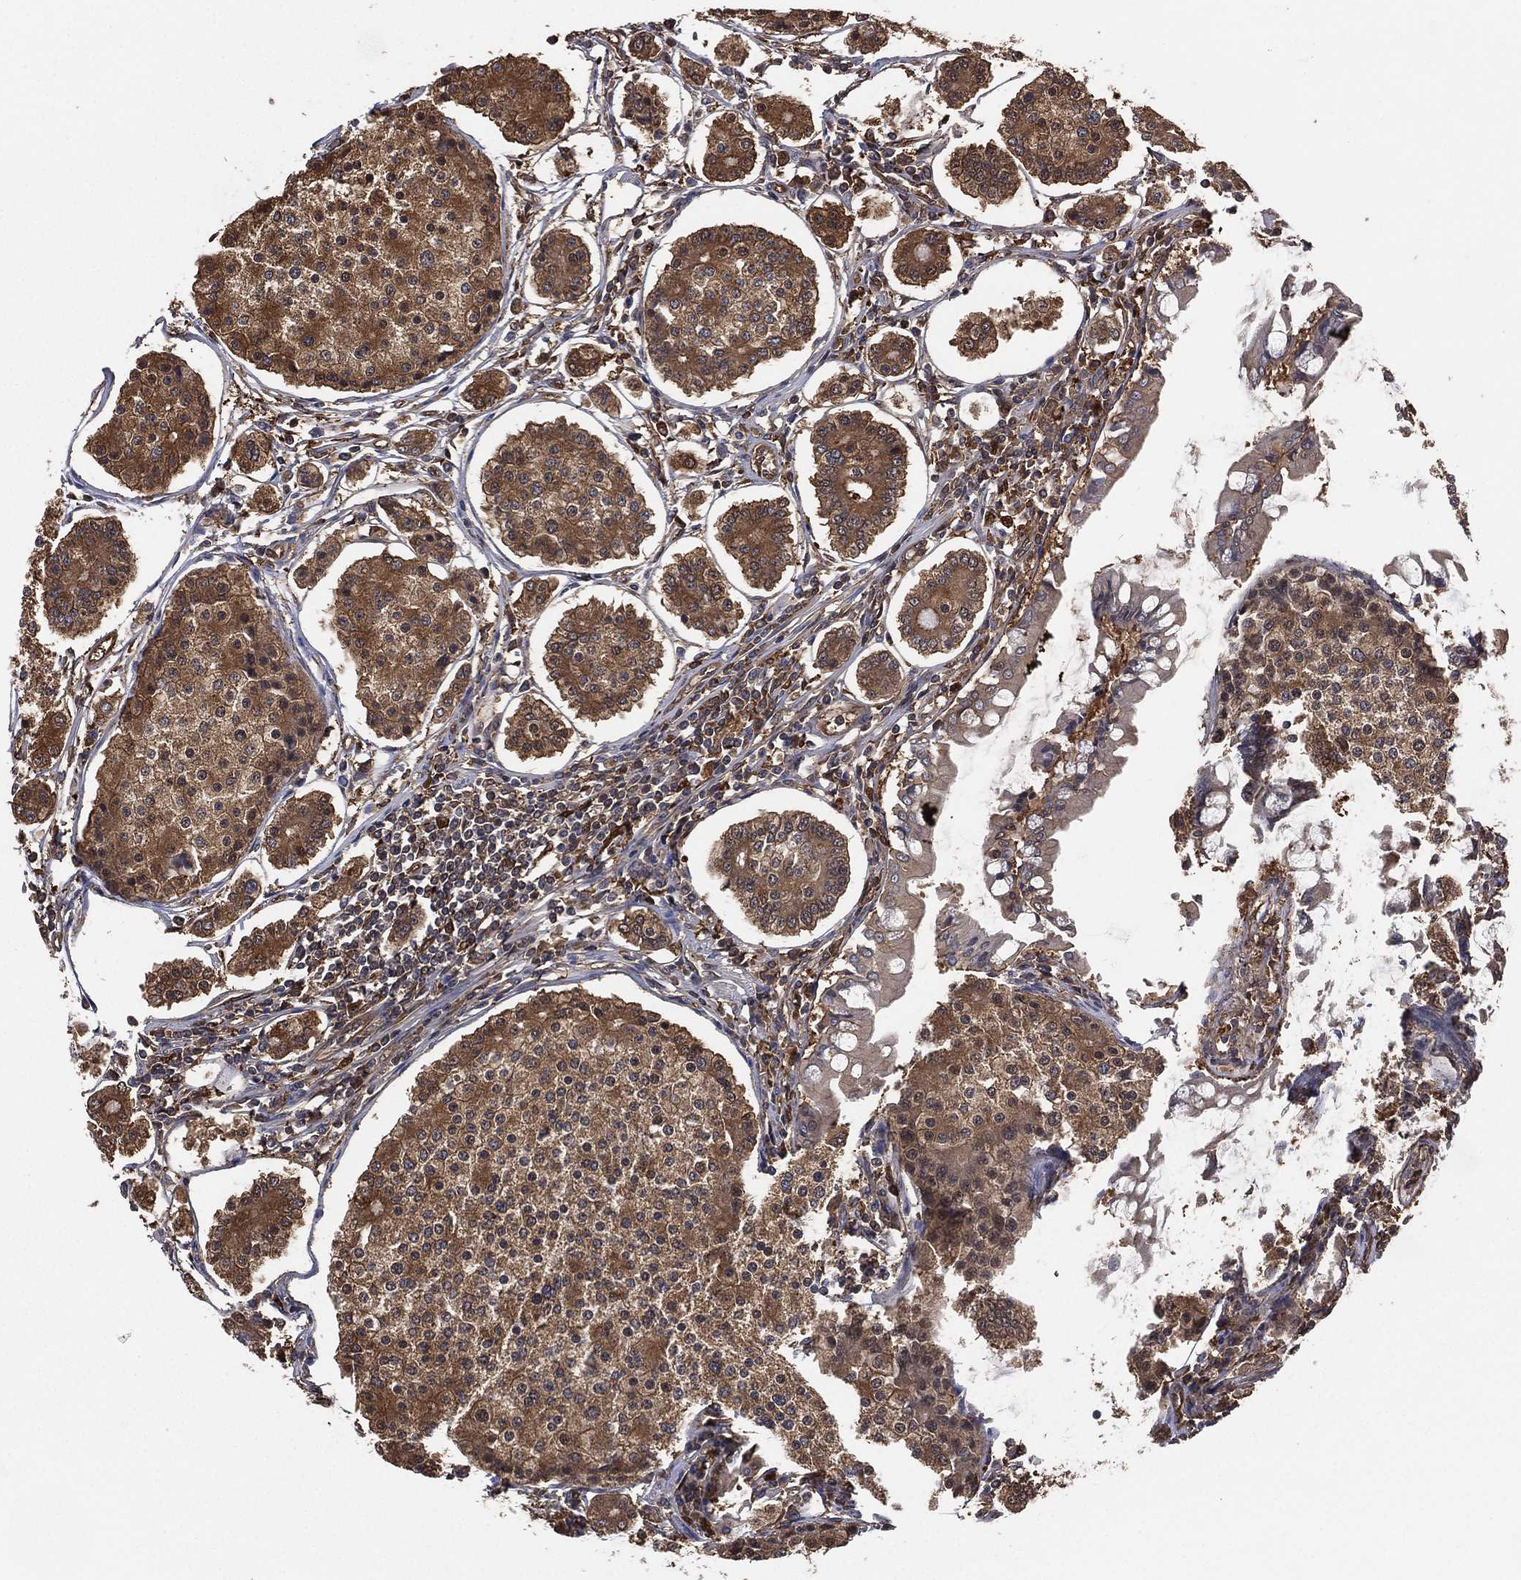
{"staining": {"intensity": "strong", "quantity": "25%-75%", "location": "cytoplasmic/membranous"}, "tissue": "carcinoid", "cell_type": "Tumor cells", "image_type": "cancer", "snomed": [{"axis": "morphology", "description": "Carcinoid, malignant, NOS"}, {"axis": "topography", "description": "Small intestine"}], "caption": "Tumor cells show strong cytoplasmic/membranous expression in about 25%-75% of cells in carcinoid. The protein of interest is stained brown, and the nuclei are stained in blue (DAB IHC with brightfield microscopy, high magnification).", "gene": "PSMG4", "patient": {"sex": "female", "age": 65}}